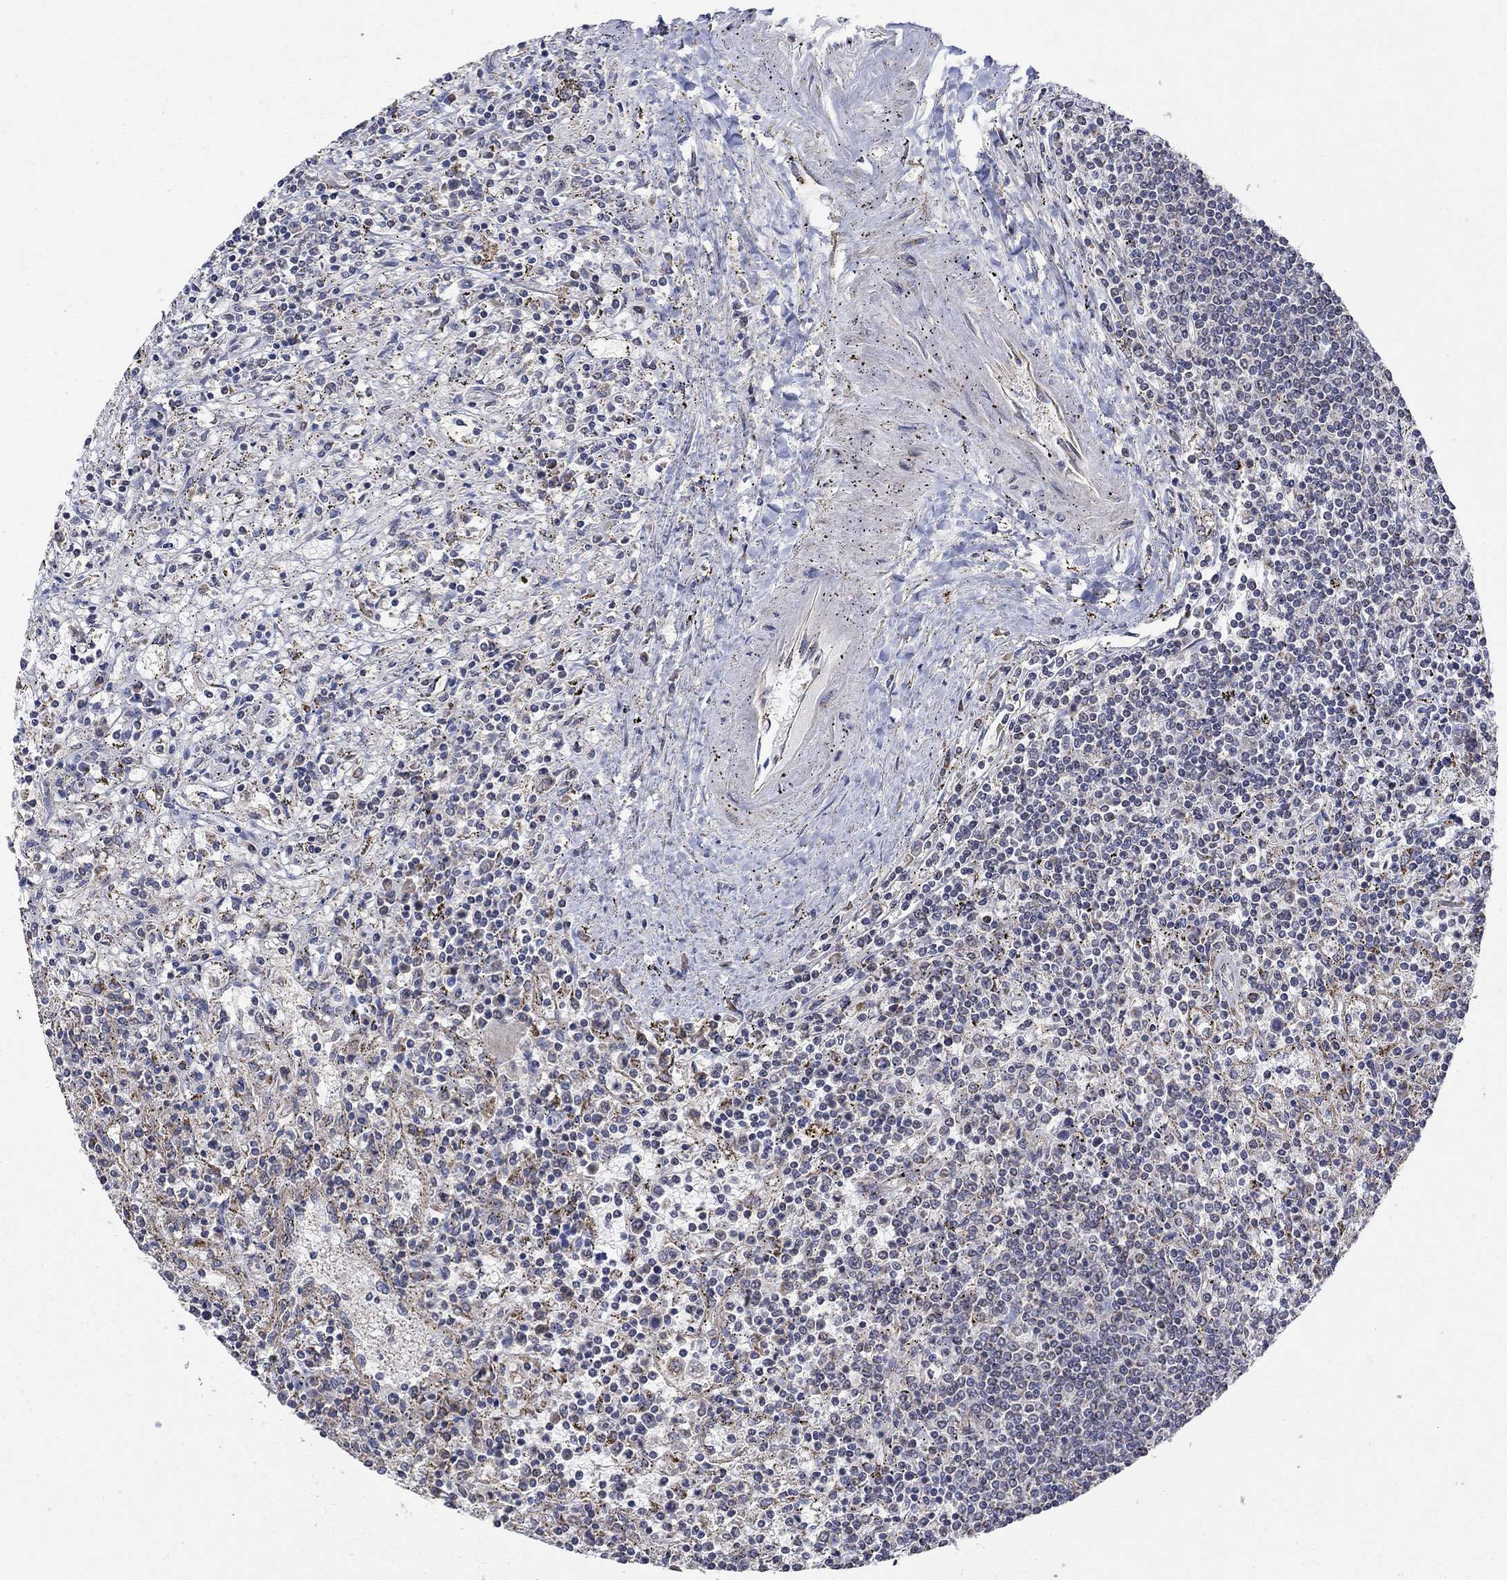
{"staining": {"intensity": "negative", "quantity": "none", "location": "none"}, "tissue": "lymphoma", "cell_type": "Tumor cells", "image_type": "cancer", "snomed": [{"axis": "morphology", "description": "Malignant lymphoma, non-Hodgkin's type, Low grade"}, {"axis": "topography", "description": "Spleen"}], "caption": "A high-resolution micrograph shows immunohistochemistry staining of lymphoma, which exhibits no significant staining in tumor cells.", "gene": "ANKRA2", "patient": {"sex": "male", "age": 62}}